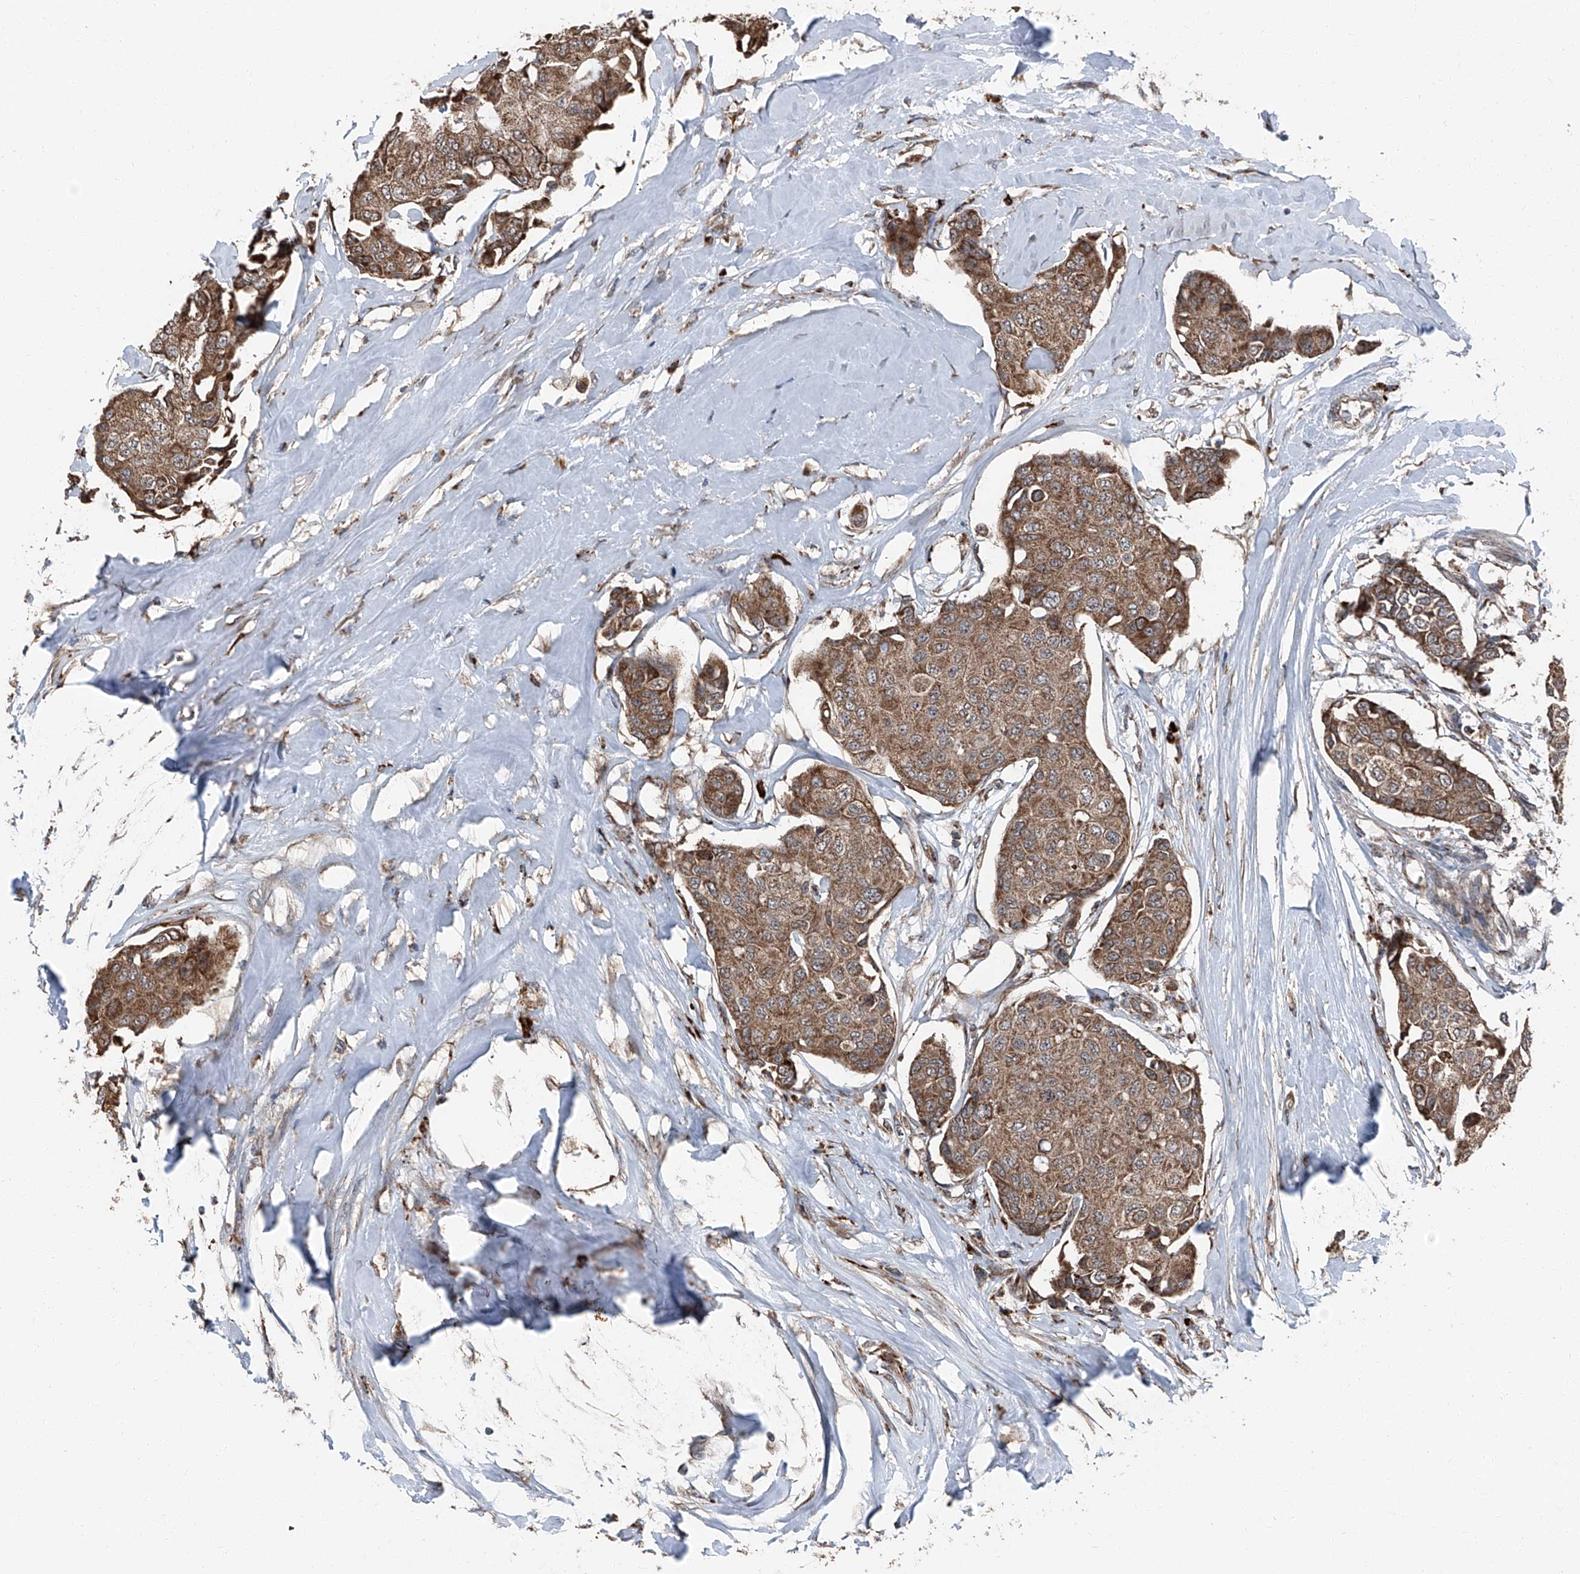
{"staining": {"intensity": "moderate", "quantity": ">75%", "location": "cytoplasmic/membranous"}, "tissue": "breast cancer", "cell_type": "Tumor cells", "image_type": "cancer", "snomed": [{"axis": "morphology", "description": "Duct carcinoma"}, {"axis": "topography", "description": "Breast"}], "caption": "Immunohistochemistry (IHC) image of neoplastic tissue: breast cancer (intraductal carcinoma) stained using immunohistochemistry (IHC) displays medium levels of moderate protein expression localized specifically in the cytoplasmic/membranous of tumor cells, appearing as a cytoplasmic/membranous brown color.", "gene": "LIMK1", "patient": {"sex": "female", "age": 80}}